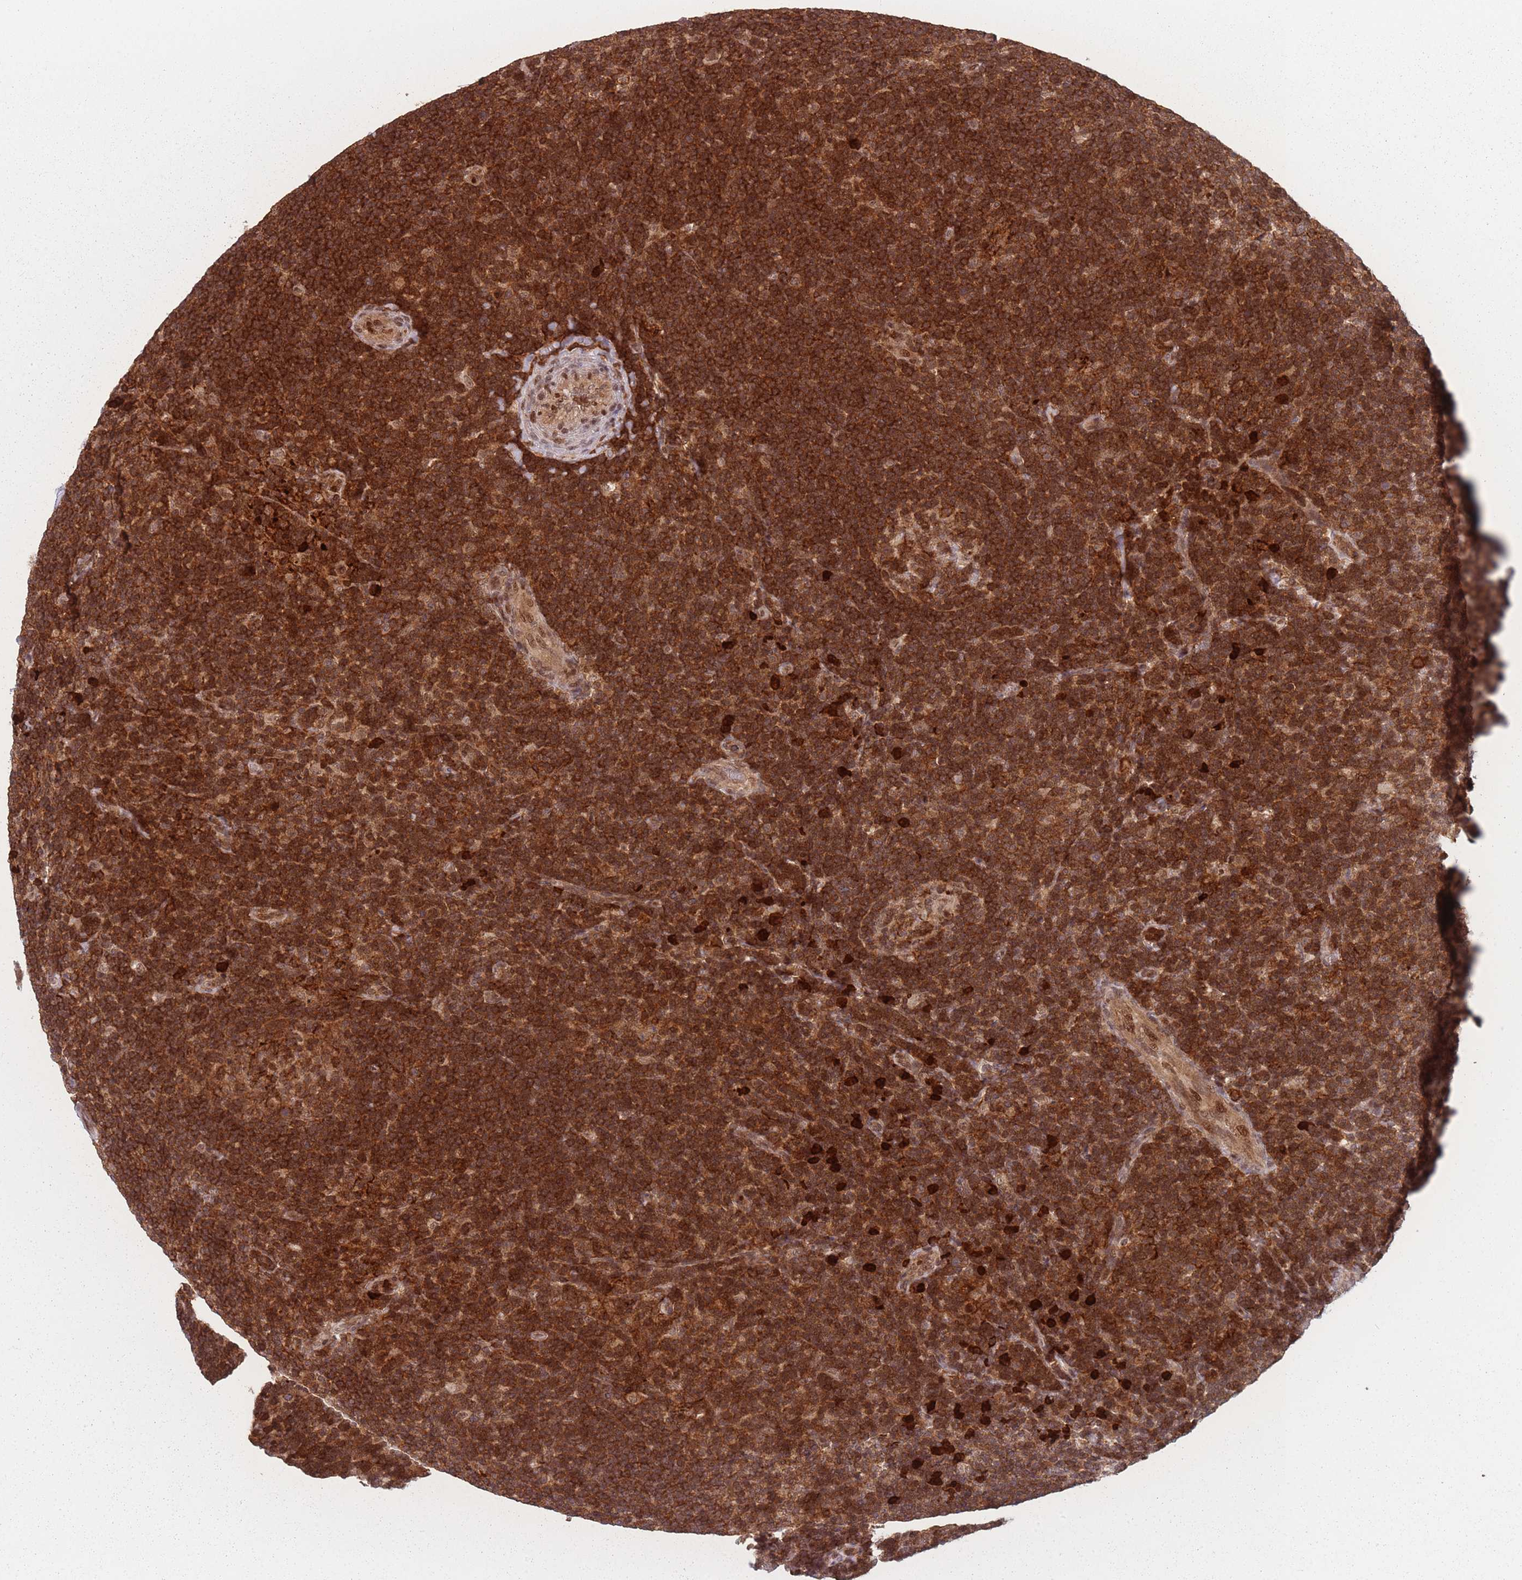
{"staining": {"intensity": "moderate", "quantity": ">75%", "location": "nuclear"}, "tissue": "lymphoma", "cell_type": "Tumor cells", "image_type": "cancer", "snomed": [{"axis": "morphology", "description": "Hodgkin's disease, NOS"}, {"axis": "topography", "description": "Lymph node"}], "caption": "Immunohistochemical staining of human Hodgkin's disease reveals medium levels of moderate nuclear expression in approximately >75% of tumor cells.", "gene": "WDR55", "patient": {"sex": "female", "age": 57}}